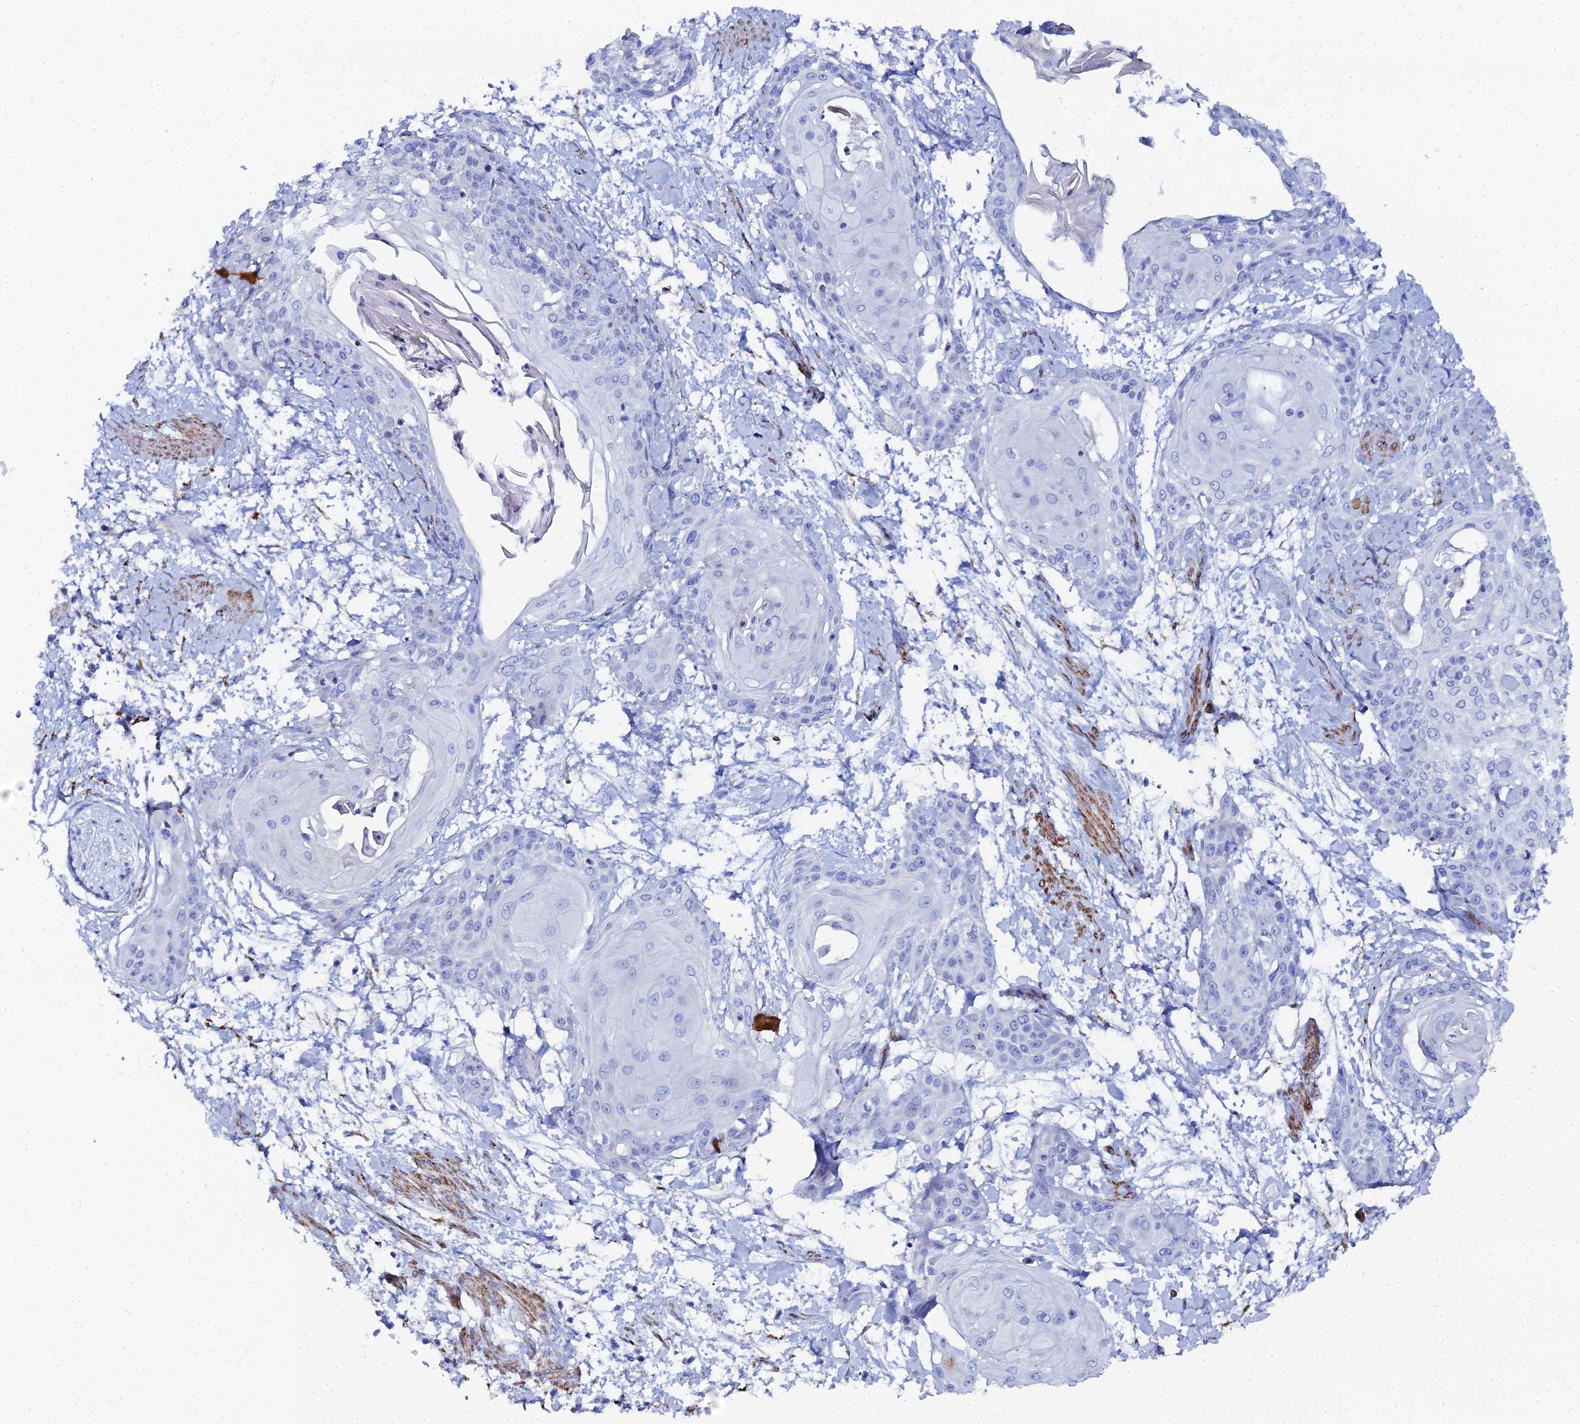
{"staining": {"intensity": "negative", "quantity": "none", "location": "none"}, "tissue": "cervical cancer", "cell_type": "Tumor cells", "image_type": "cancer", "snomed": [{"axis": "morphology", "description": "Squamous cell carcinoma, NOS"}, {"axis": "topography", "description": "Cervix"}], "caption": "Tumor cells are negative for protein expression in human cervical squamous cell carcinoma. (Immunohistochemistry, brightfield microscopy, high magnification).", "gene": "DHX34", "patient": {"sex": "female", "age": 57}}